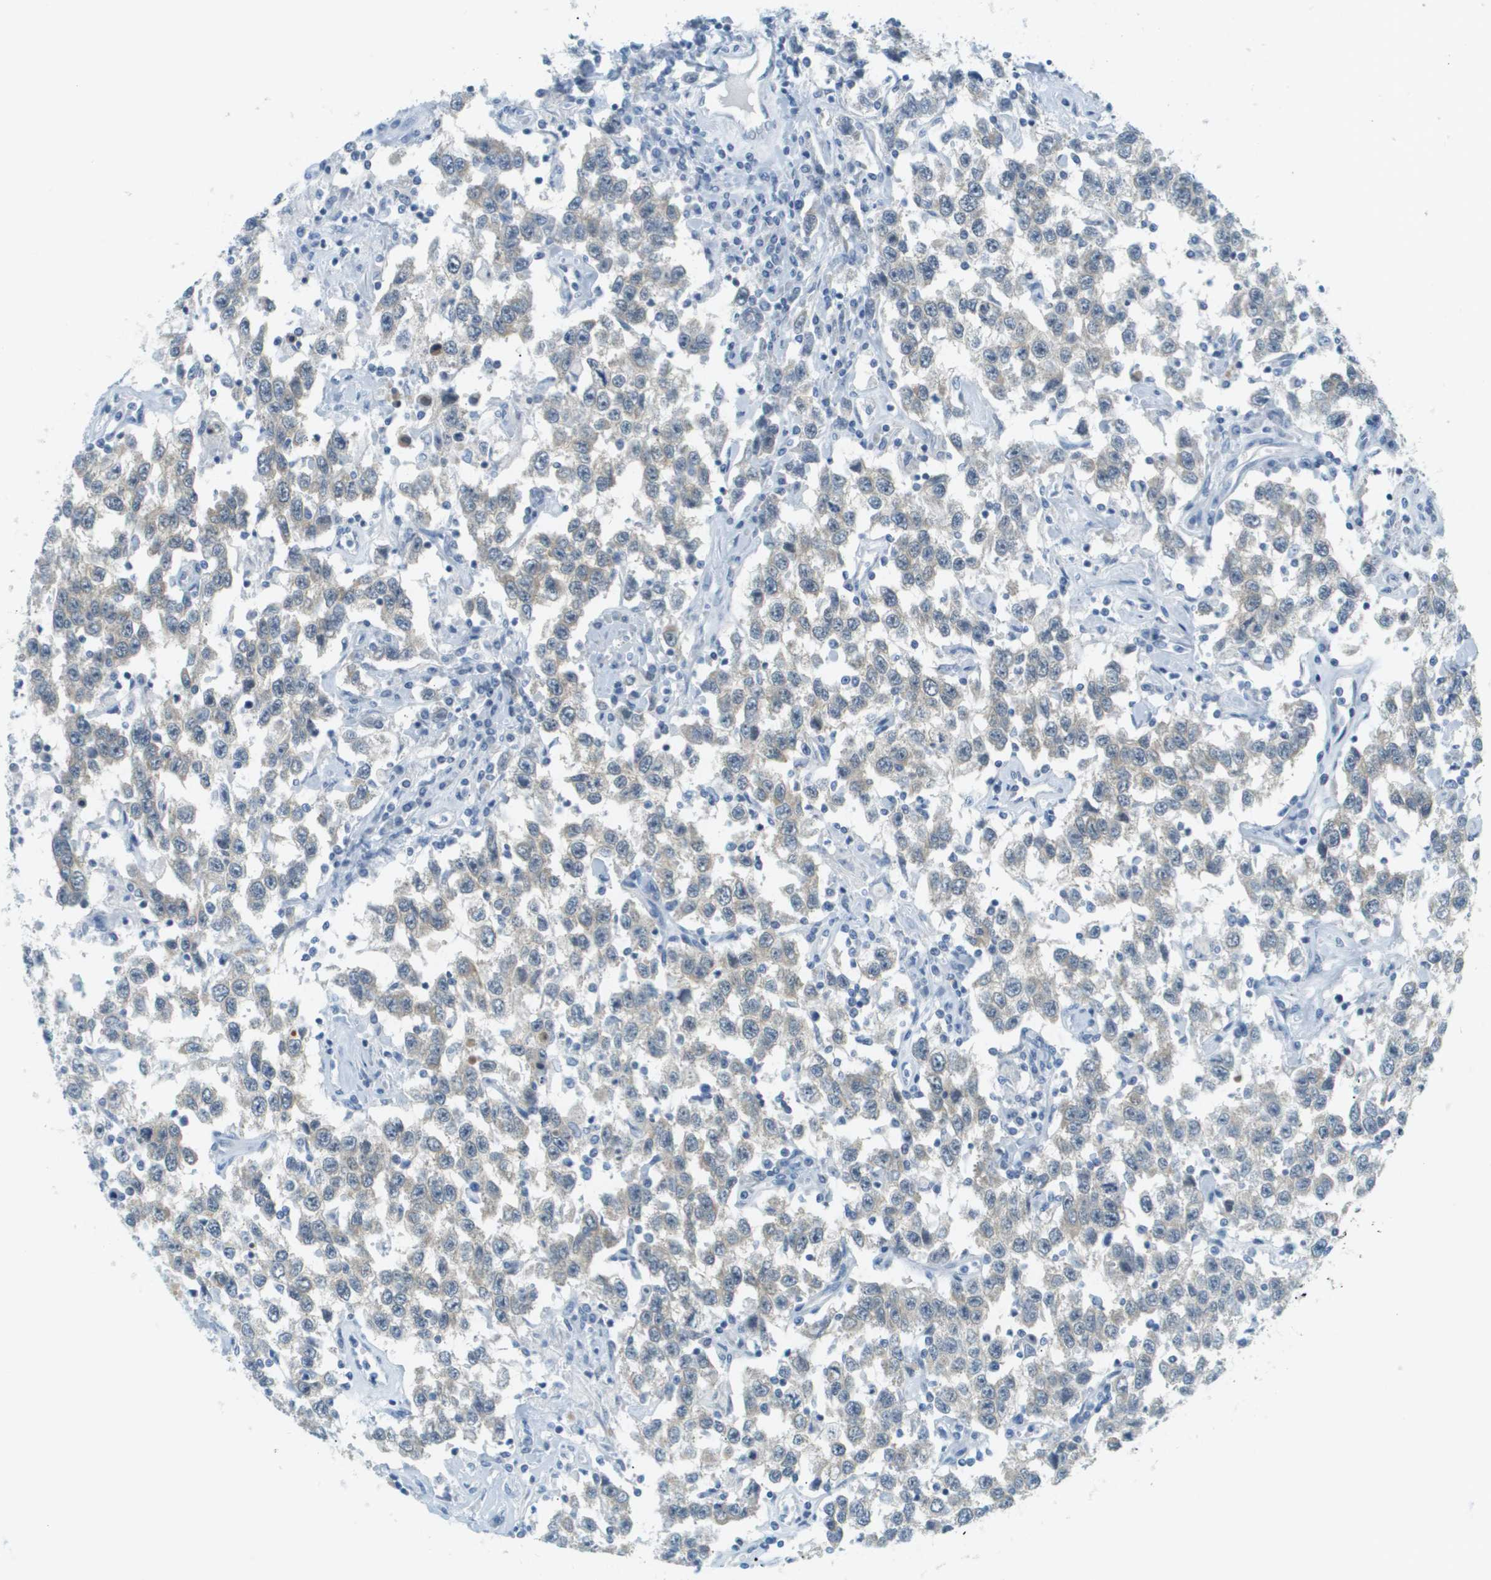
{"staining": {"intensity": "negative", "quantity": "none", "location": "none"}, "tissue": "testis cancer", "cell_type": "Tumor cells", "image_type": "cancer", "snomed": [{"axis": "morphology", "description": "Seminoma, NOS"}, {"axis": "topography", "description": "Testis"}], "caption": "Tumor cells are negative for protein expression in human testis cancer (seminoma). Brightfield microscopy of immunohistochemistry (IHC) stained with DAB (3,3'-diaminobenzidine) (brown) and hematoxylin (blue), captured at high magnification.", "gene": "SMYD5", "patient": {"sex": "male", "age": 41}}